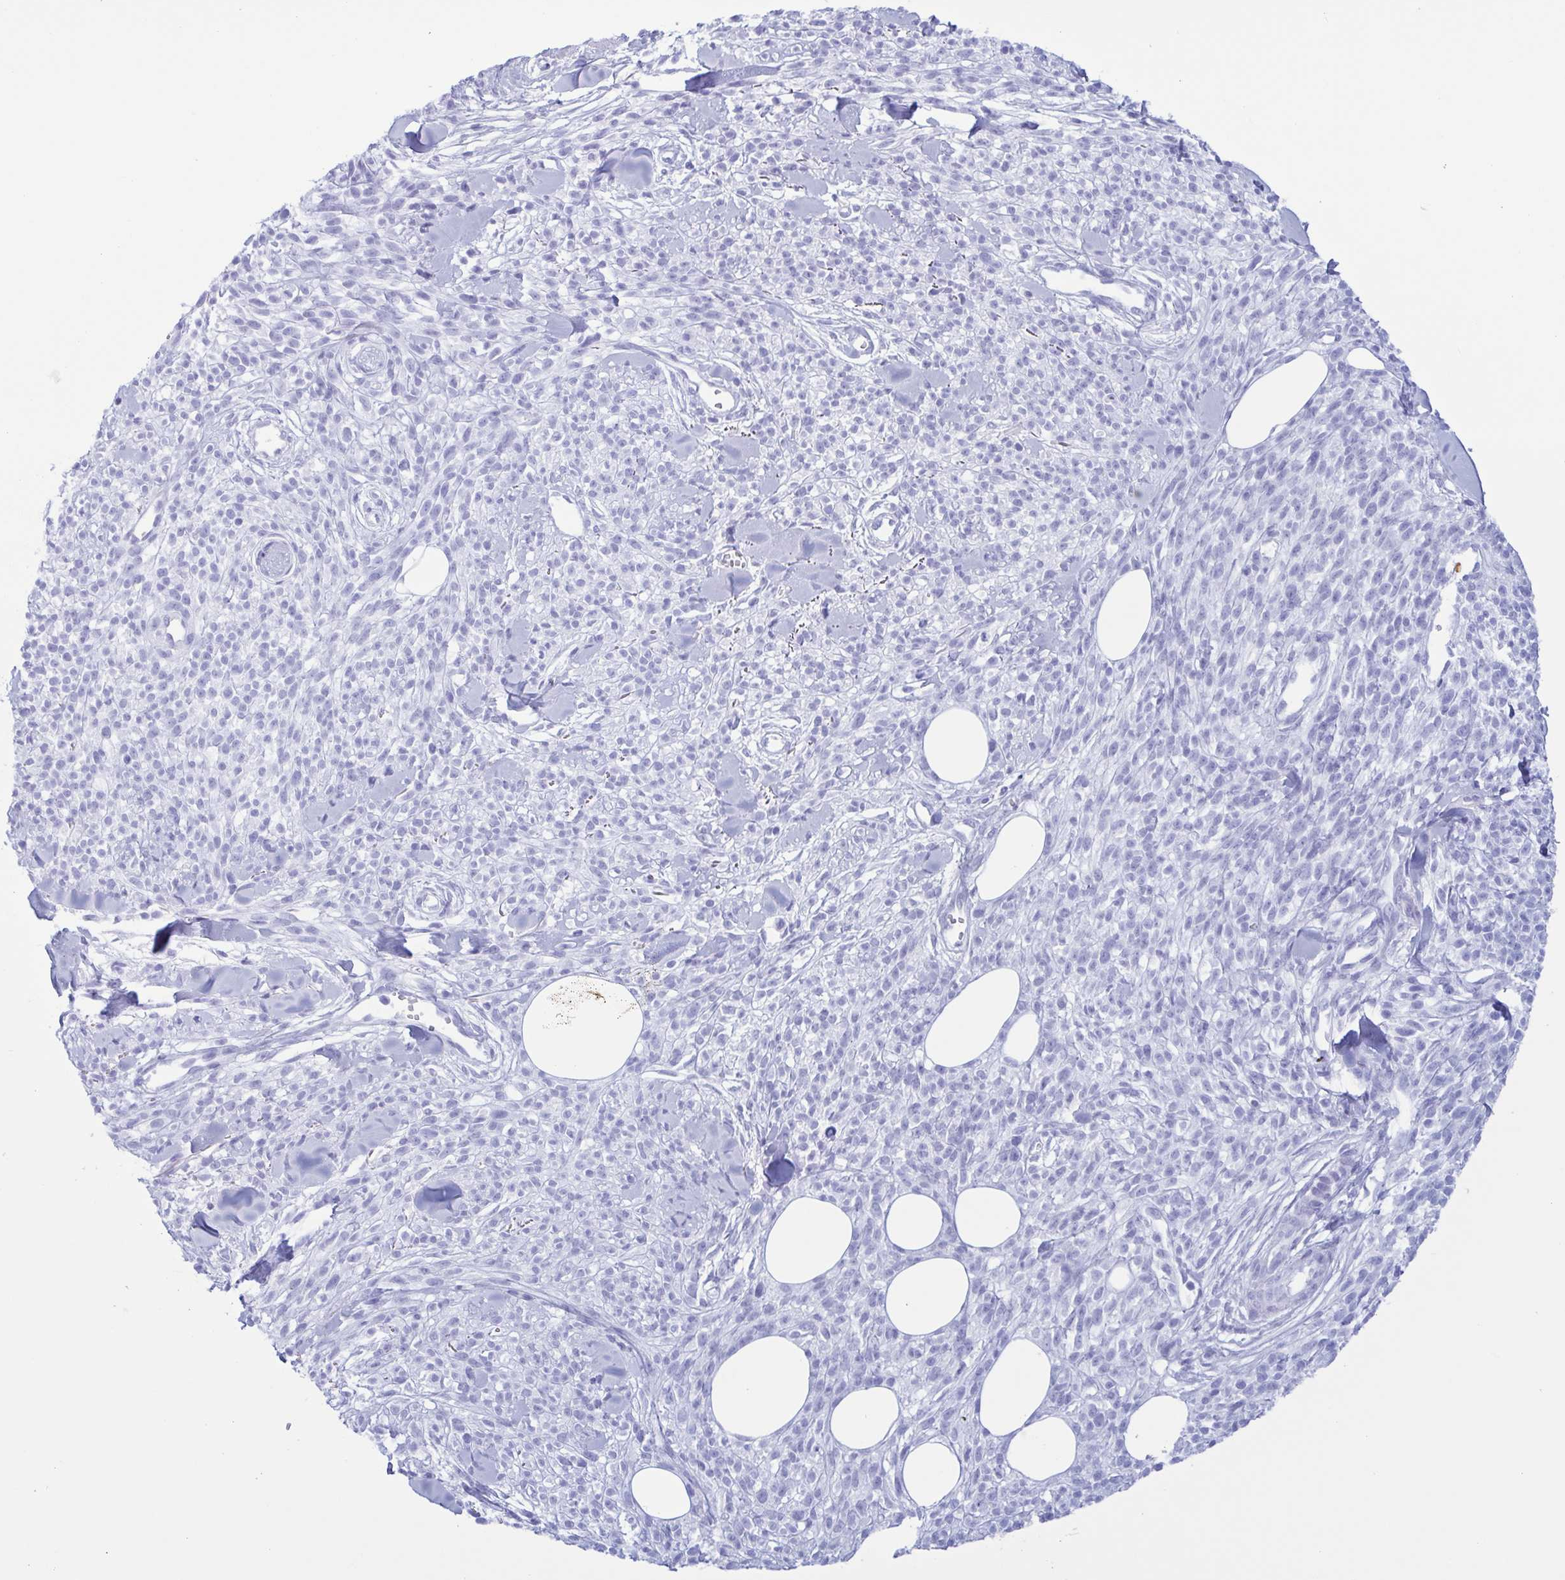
{"staining": {"intensity": "negative", "quantity": "none", "location": "none"}, "tissue": "melanoma", "cell_type": "Tumor cells", "image_type": "cancer", "snomed": [{"axis": "morphology", "description": "Malignant melanoma, NOS"}, {"axis": "topography", "description": "Skin"}, {"axis": "topography", "description": "Skin of trunk"}], "caption": "Tumor cells are negative for protein expression in human malignant melanoma.", "gene": "LTF", "patient": {"sex": "male", "age": 74}}